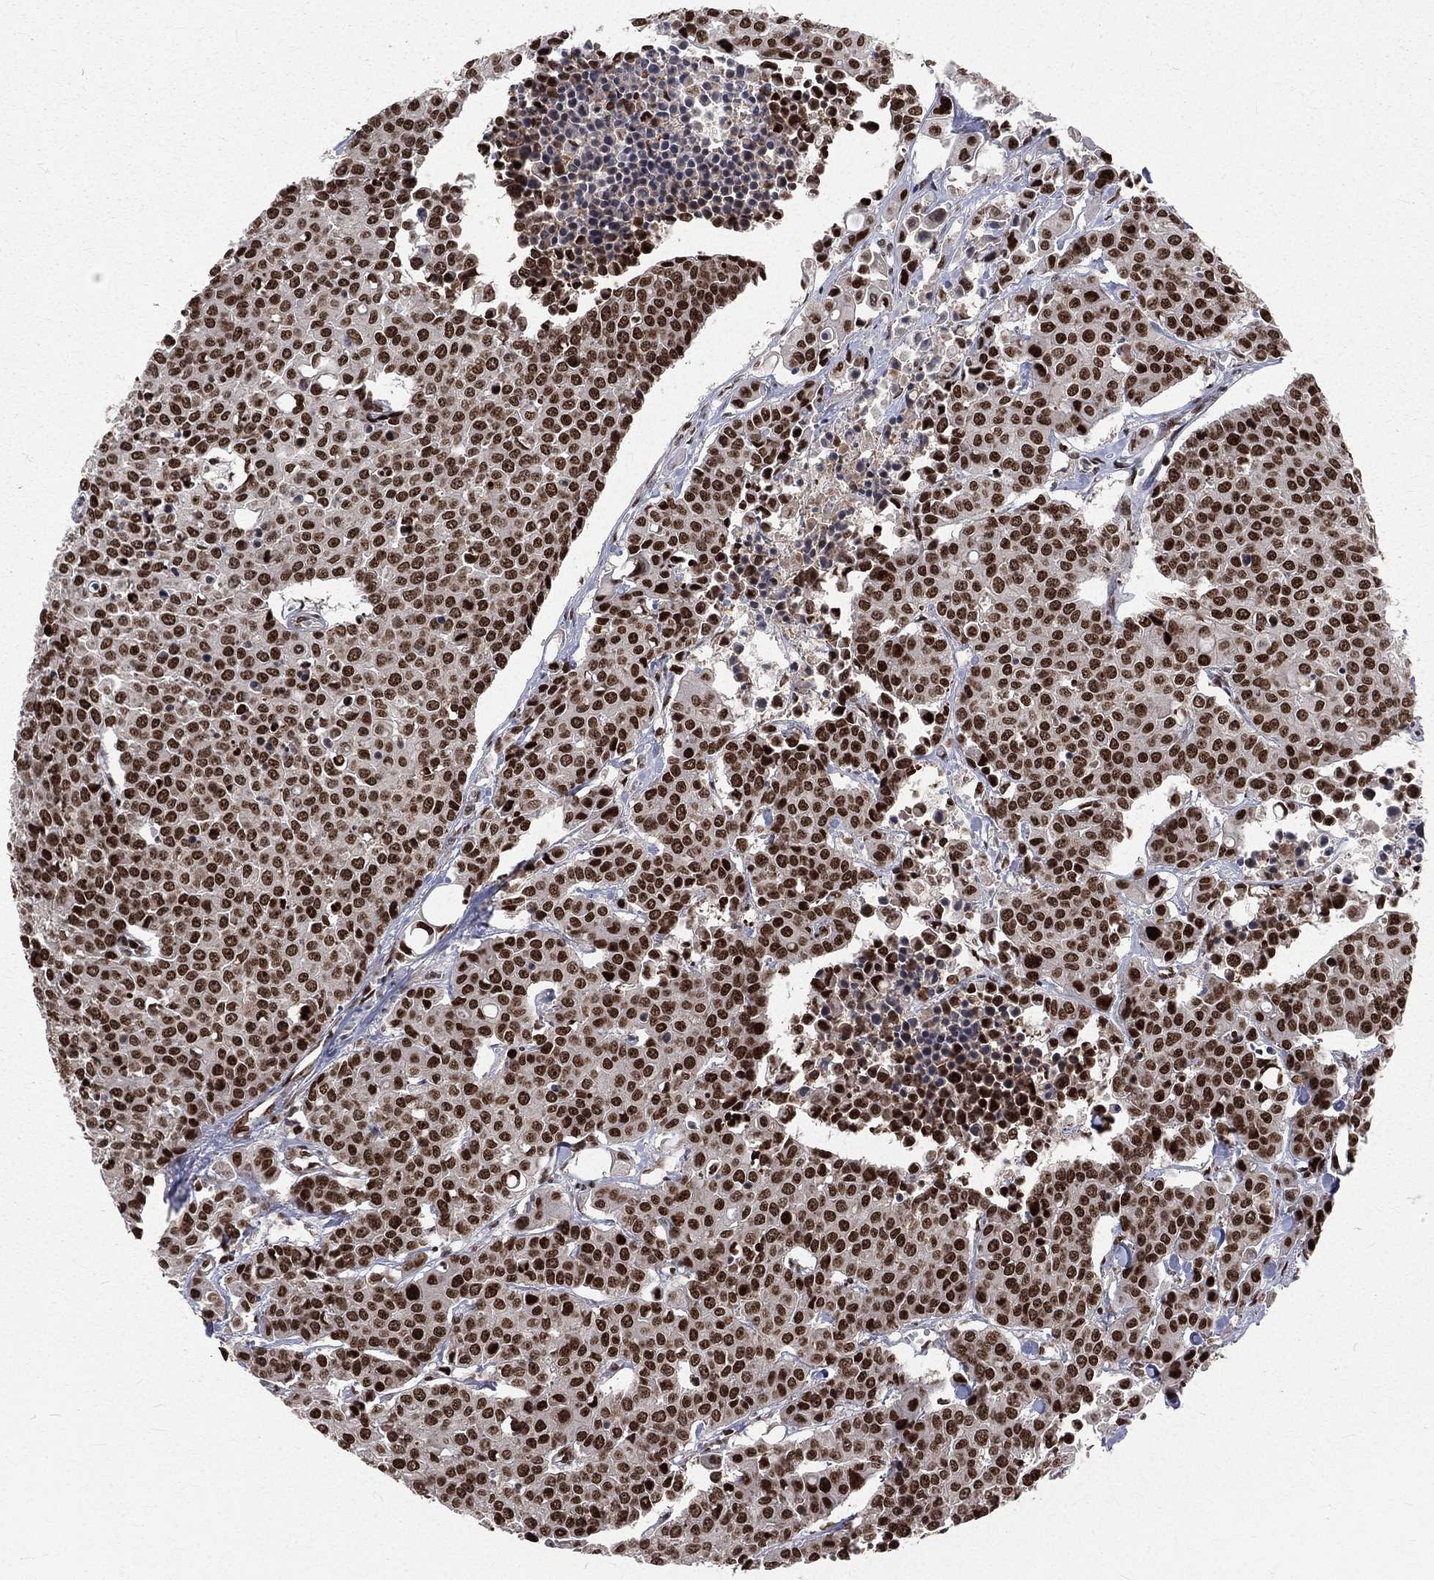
{"staining": {"intensity": "strong", "quantity": ">75%", "location": "nuclear"}, "tissue": "carcinoid", "cell_type": "Tumor cells", "image_type": "cancer", "snomed": [{"axis": "morphology", "description": "Carcinoid, malignant, NOS"}, {"axis": "topography", "description": "Colon"}], "caption": "Tumor cells display high levels of strong nuclear positivity in approximately >75% of cells in human carcinoid. The staining is performed using DAB brown chromogen to label protein expression. The nuclei are counter-stained blue using hematoxylin.", "gene": "POLB", "patient": {"sex": "male", "age": 81}}